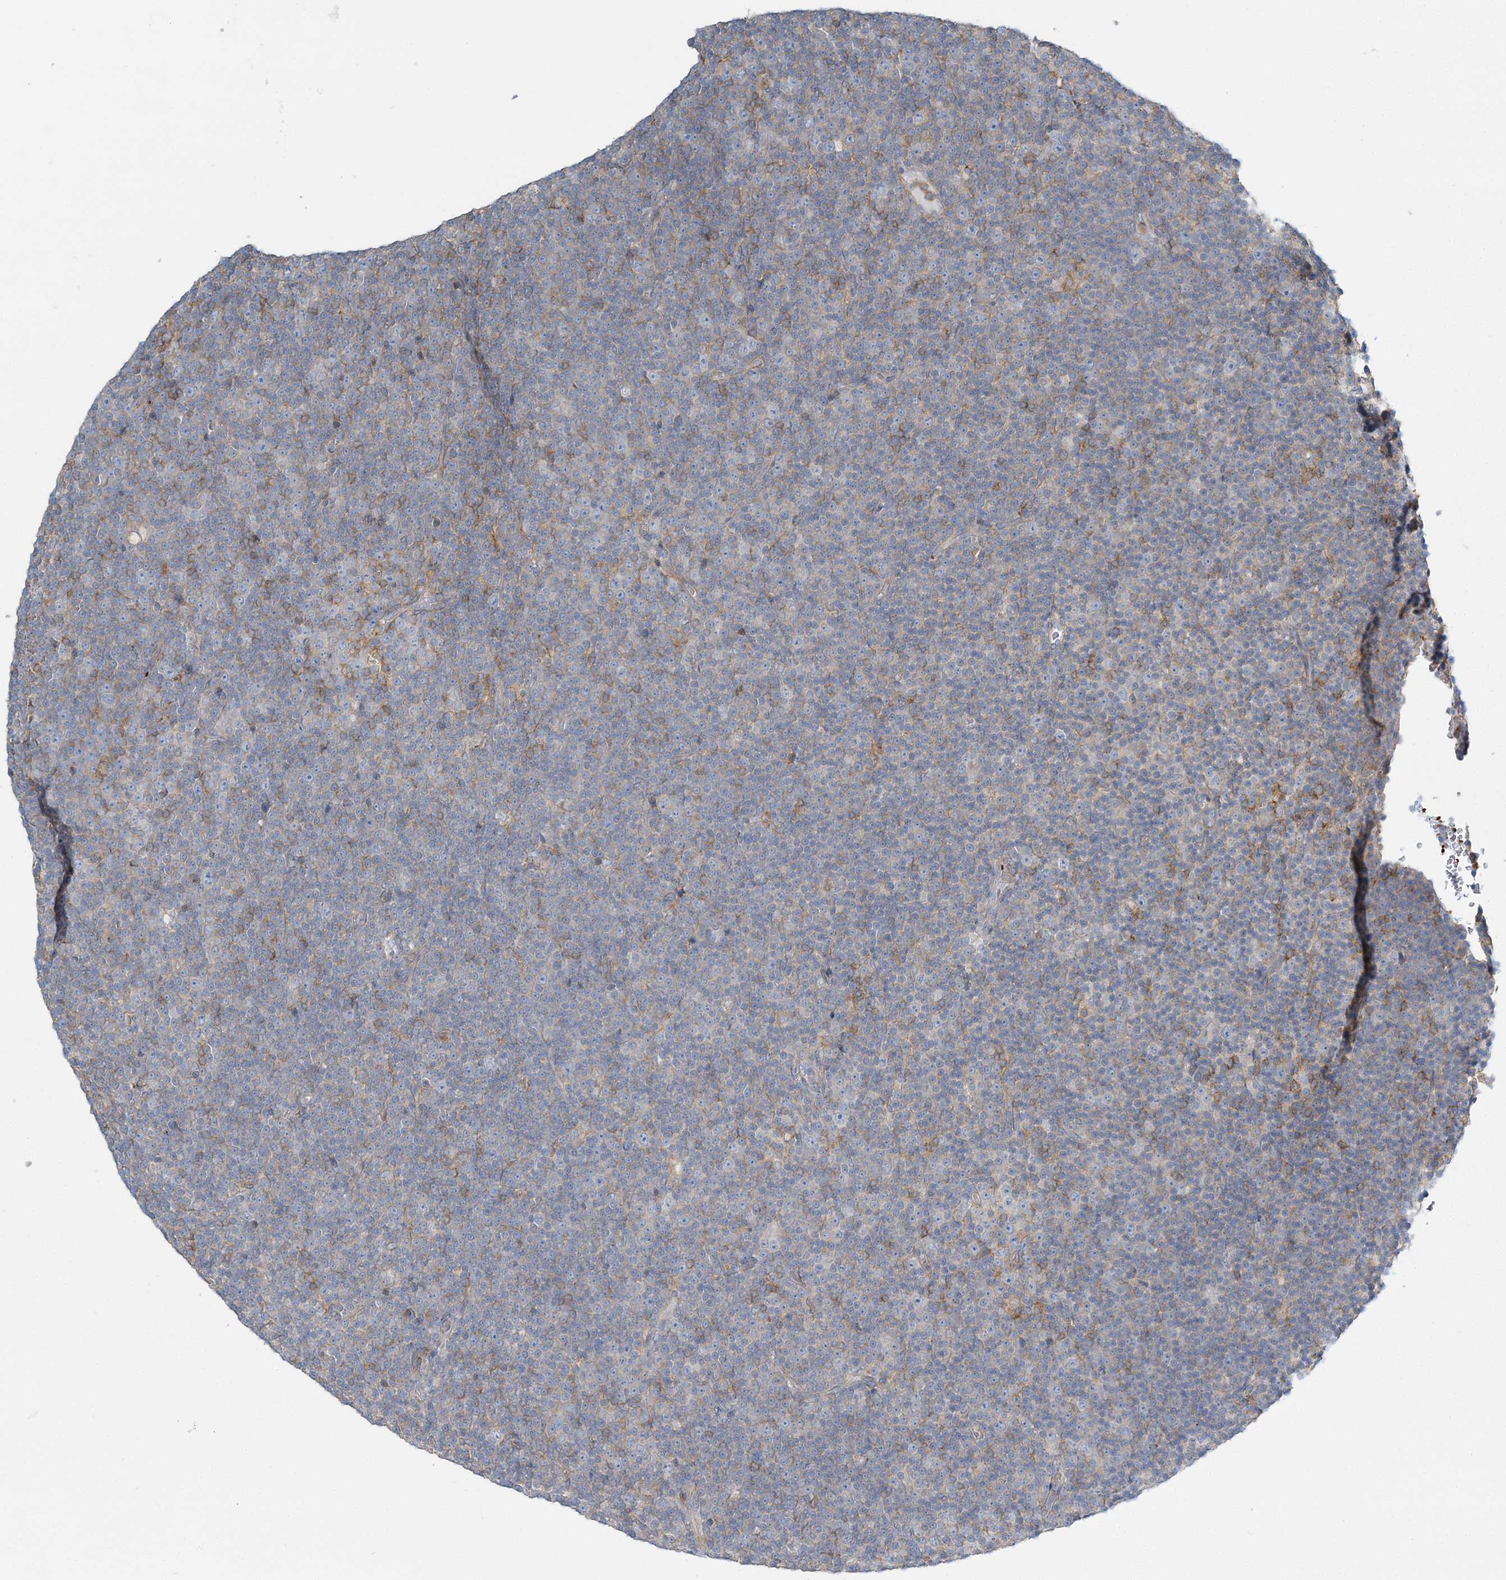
{"staining": {"intensity": "weak", "quantity": "<25%", "location": "cytoplasmic/membranous"}, "tissue": "lymphoma", "cell_type": "Tumor cells", "image_type": "cancer", "snomed": [{"axis": "morphology", "description": "Malignant lymphoma, non-Hodgkin's type, Low grade"}, {"axis": "topography", "description": "Lymph node"}], "caption": "A photomicrograph of lymphoma stained for a protein exhibits no brown staining in tumor cells. (DAB immunohistochemistry visualized using brightfield microscopy, high magnification).", "gene": "CUEDC2", "patient": {"sex": "female", "age": 67}}